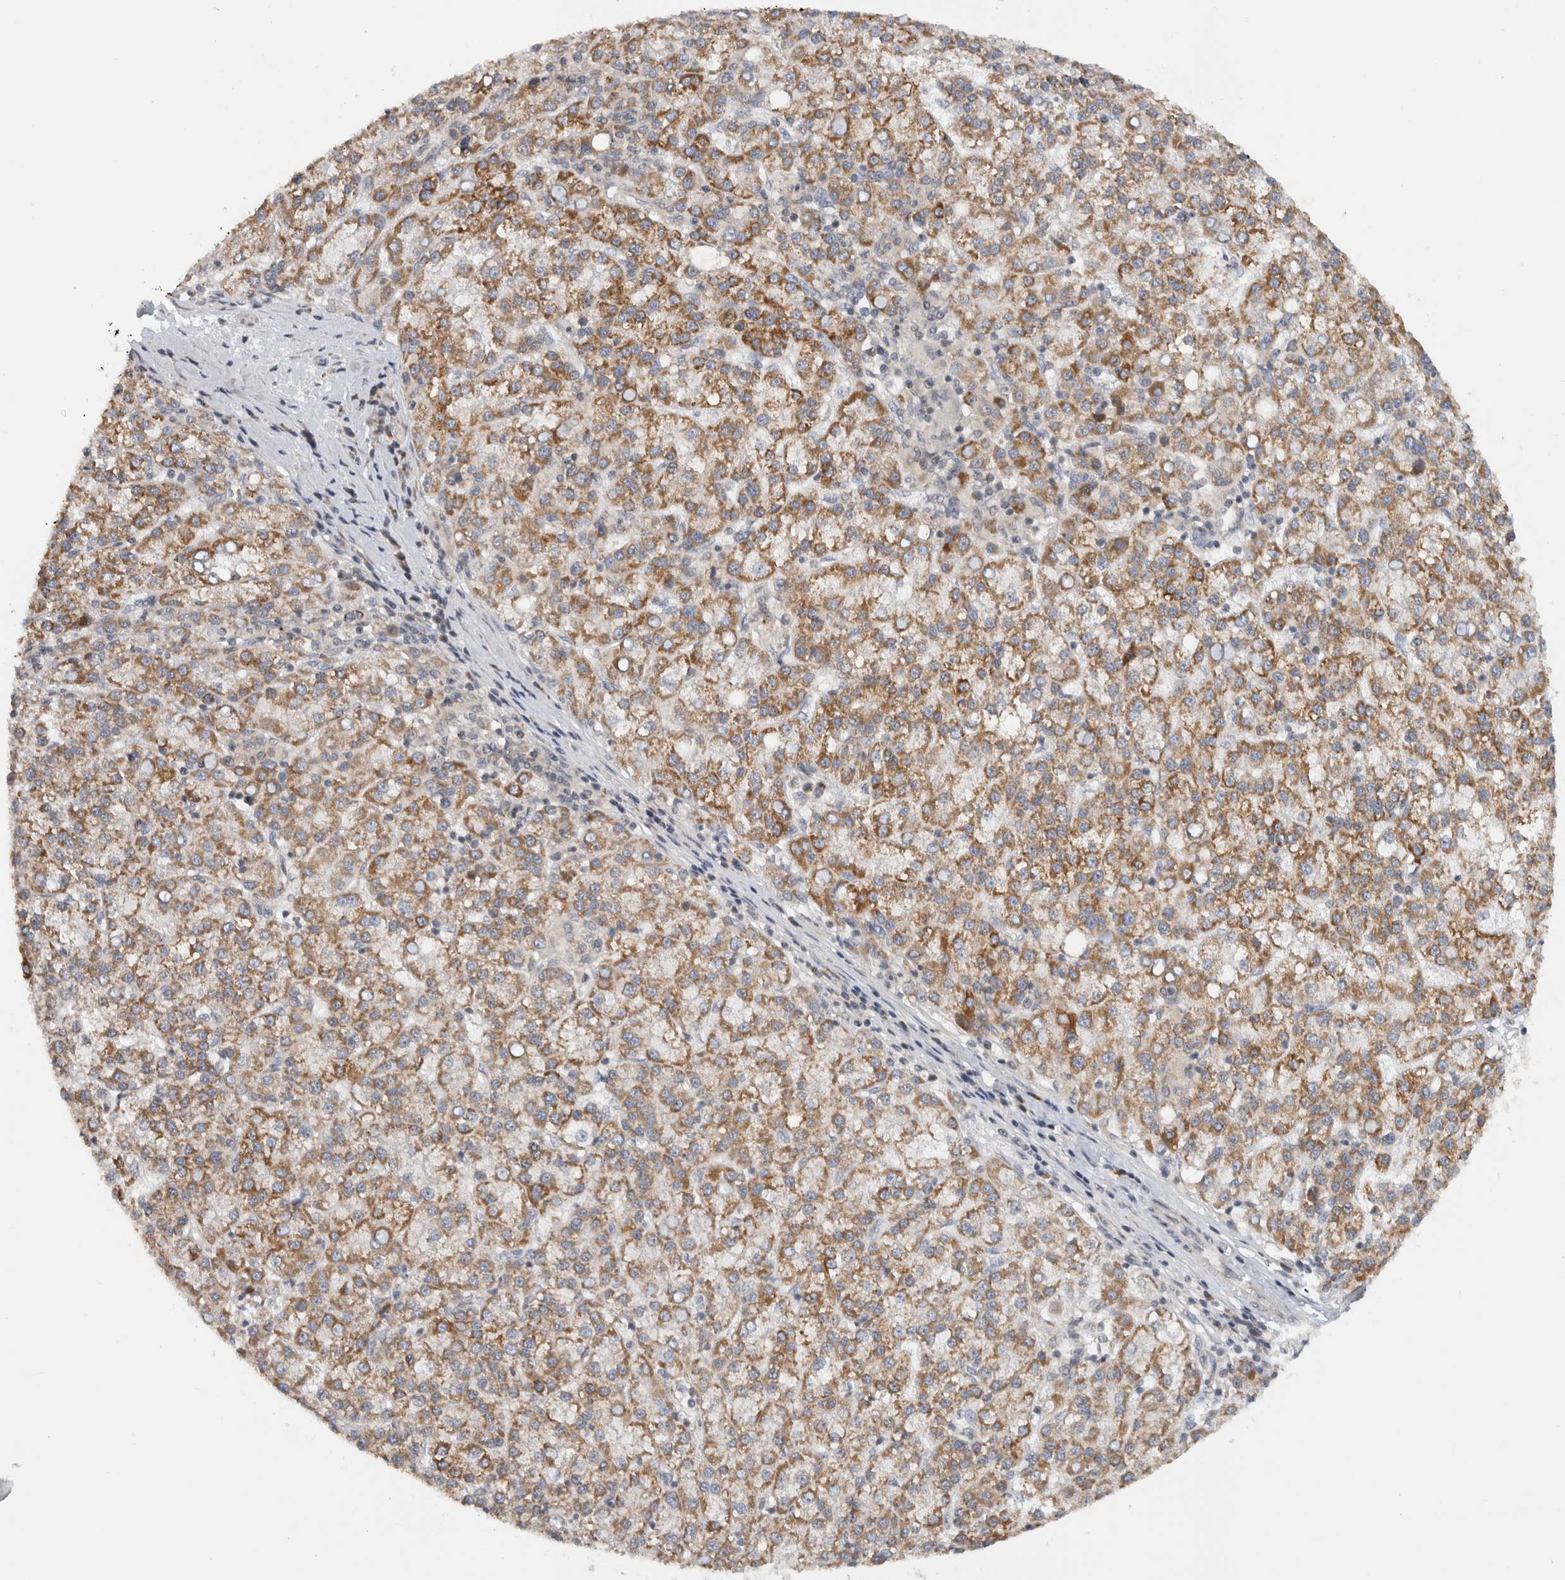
{"staining": {"intensity": "moderate", "quantity": ">75%", "location": "cytoplasmic/membranous"}, "tissue": "liver cancer", "cell_type": "Tumor cells", "image_type": "cancer", "snomed": [{"axis": "morphology", "description": "Carcinoma, Hepatocellular, NOS"}, {"axis": "topography", "description": "Liver"}], "caption": "Immunohistochemical staining of human hepatocellular carcinoma (liver) reveals medium levels of moderate cytoplasmic/membranous protein staining in approximately >75% of tumor cells. The protein is shown in brown color, while the nuclei are stained blue.", "gene": "CMC2", "patient": {"sex": "female", "age": 58}}